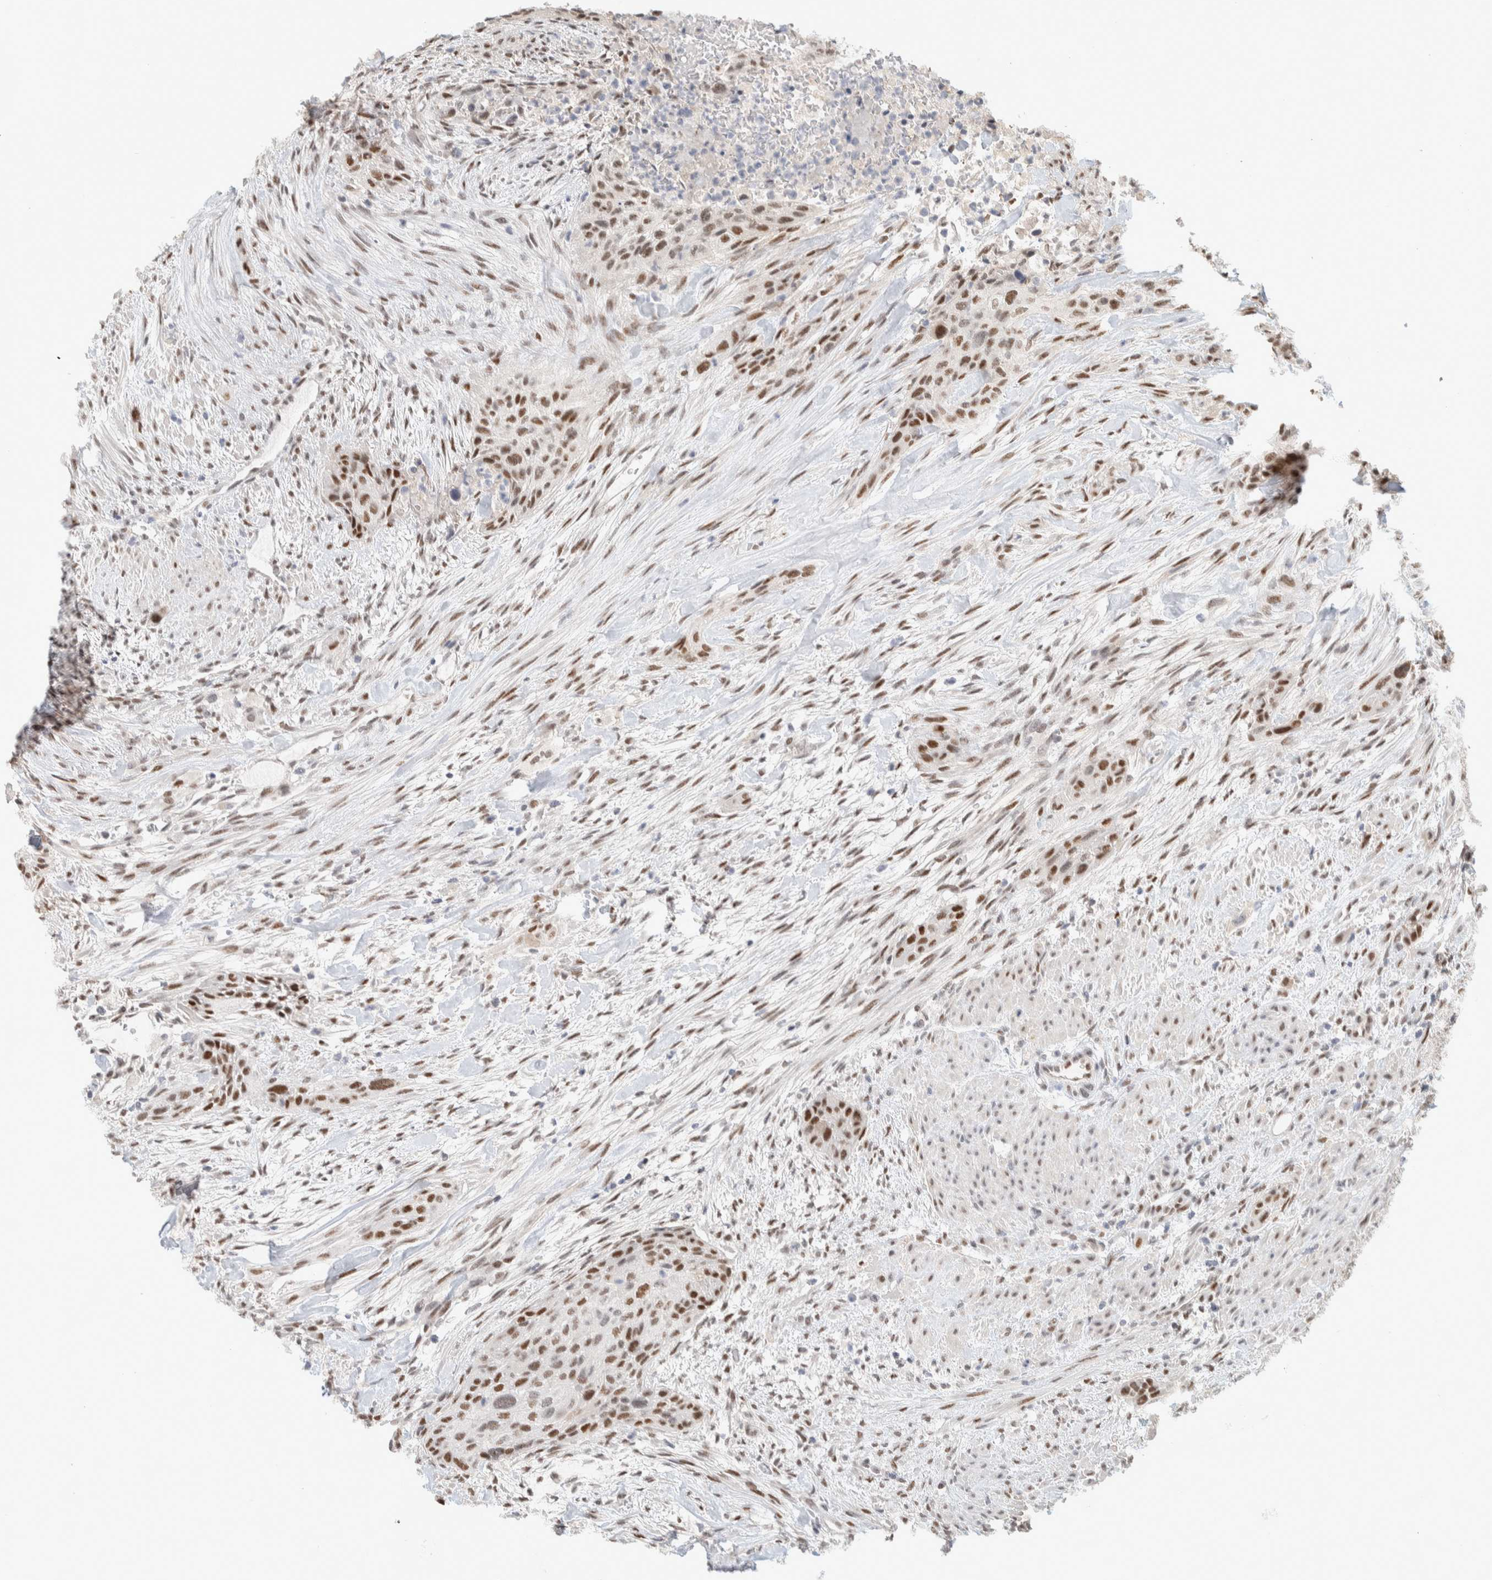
{"staining": {"intensity": "moderate", "quantity": ">75%", "location": "nuclear"}, "tissue": "urothelial cancer", "cell_type": "Tumor cells", "image_type": "cancer", "snomed": [{"axis": "morphology", "description": "Urothelial carcinoma, High grade"}, {"axis": "topography", "description": "Urinary bladder"}], "caption": "The photomicrograph demonstrates immunohistochemical staining of urothelial cancer. There is moderate nuclear expression is present in approximately >75% of tumor cells.", "gene": "PUS7", "patient": {"sex": "male", "age": 35}}